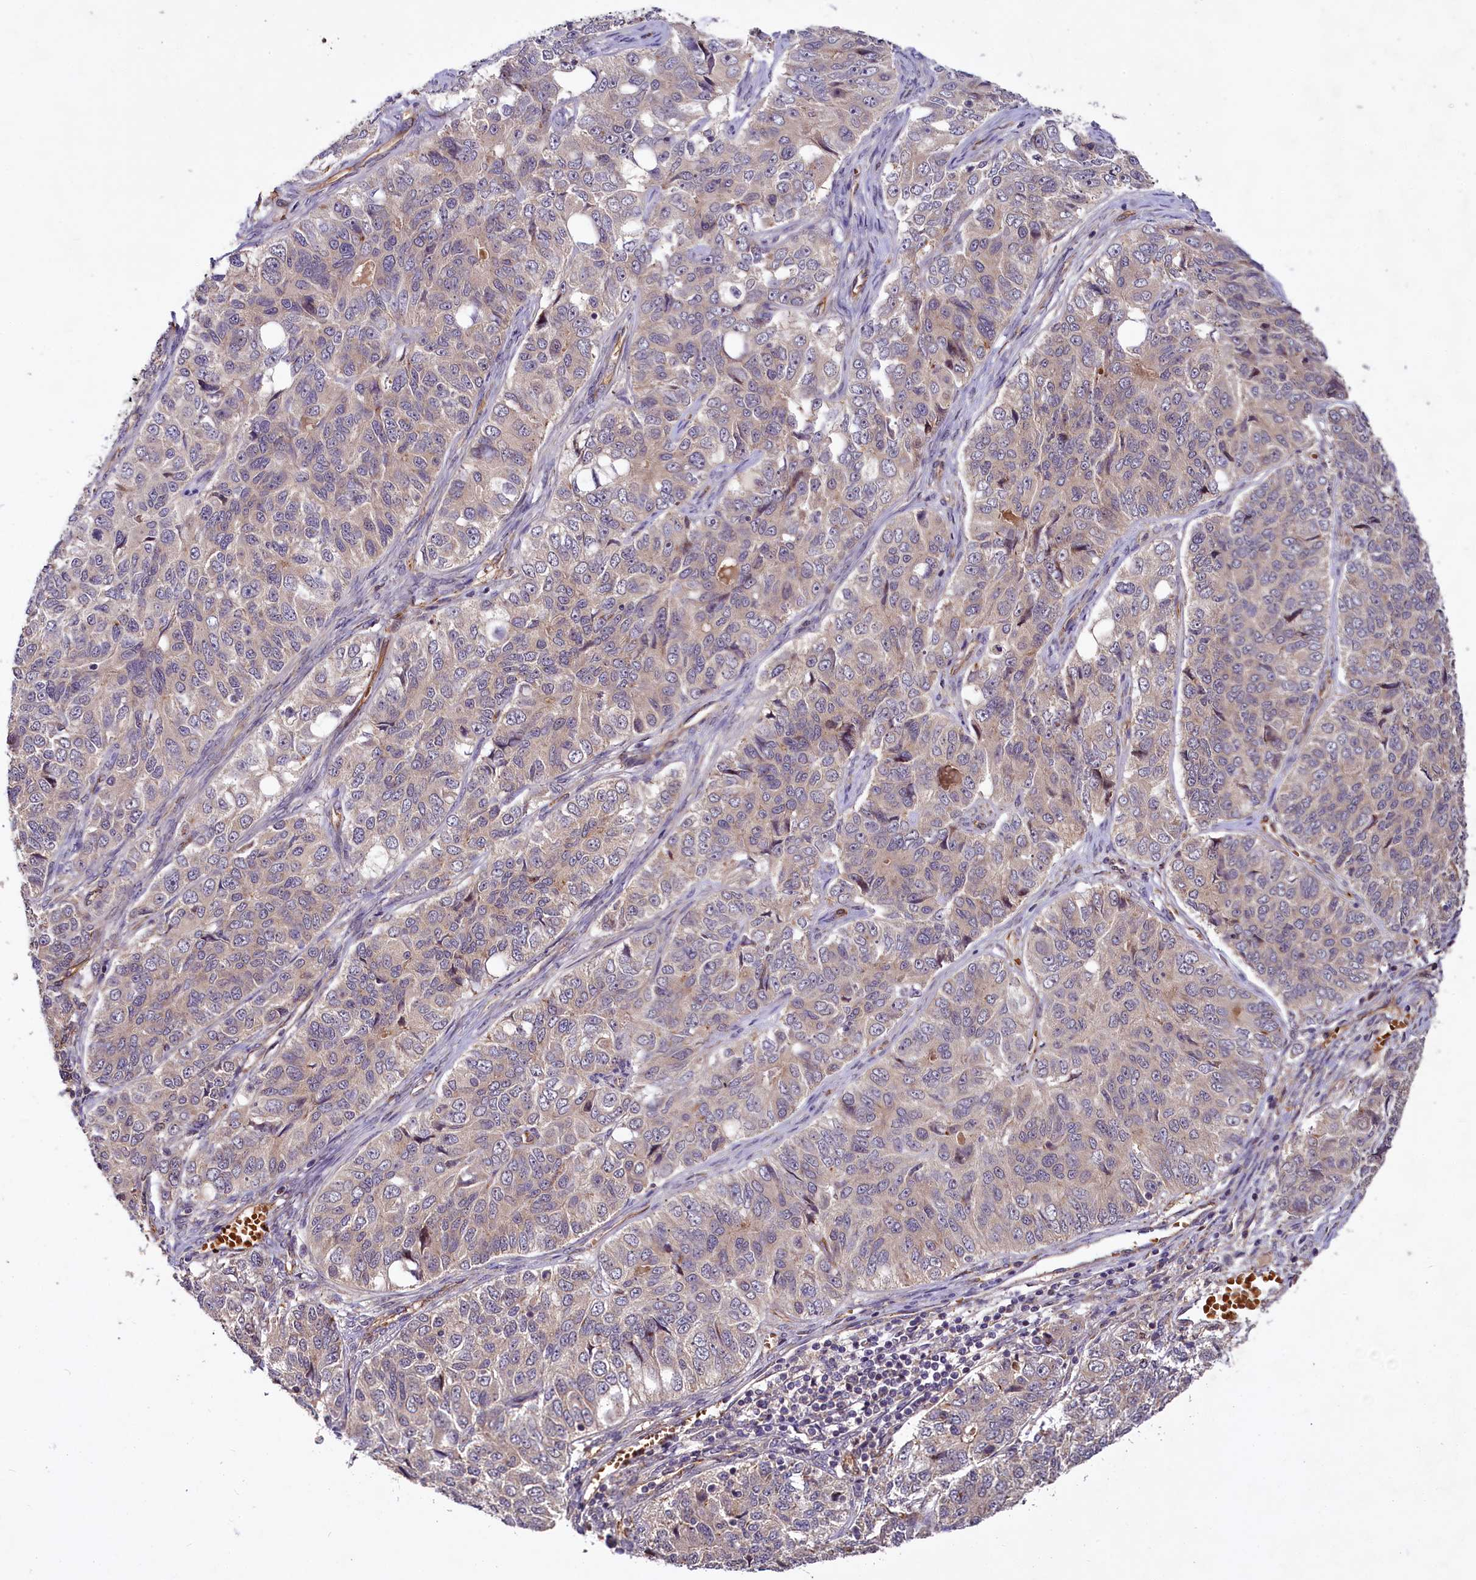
{"staining": {"intensity": "negative", "quantity": "none", "location": "none"}, "tissue": "ovarian cancer", "cell_type": "Tumor cells", "image_type": "cancer", "snomed": [{"axis": "morphology", "description": "Carcinoma, endometroid"}, {"axis": "topography", "description": "Ovary"}], "caption": "The image displays no staining of tumor cells in endometroid carcinoma (ovarian).", "gene": "PKN2", "patient": {"sex": "female", "age": 51}}